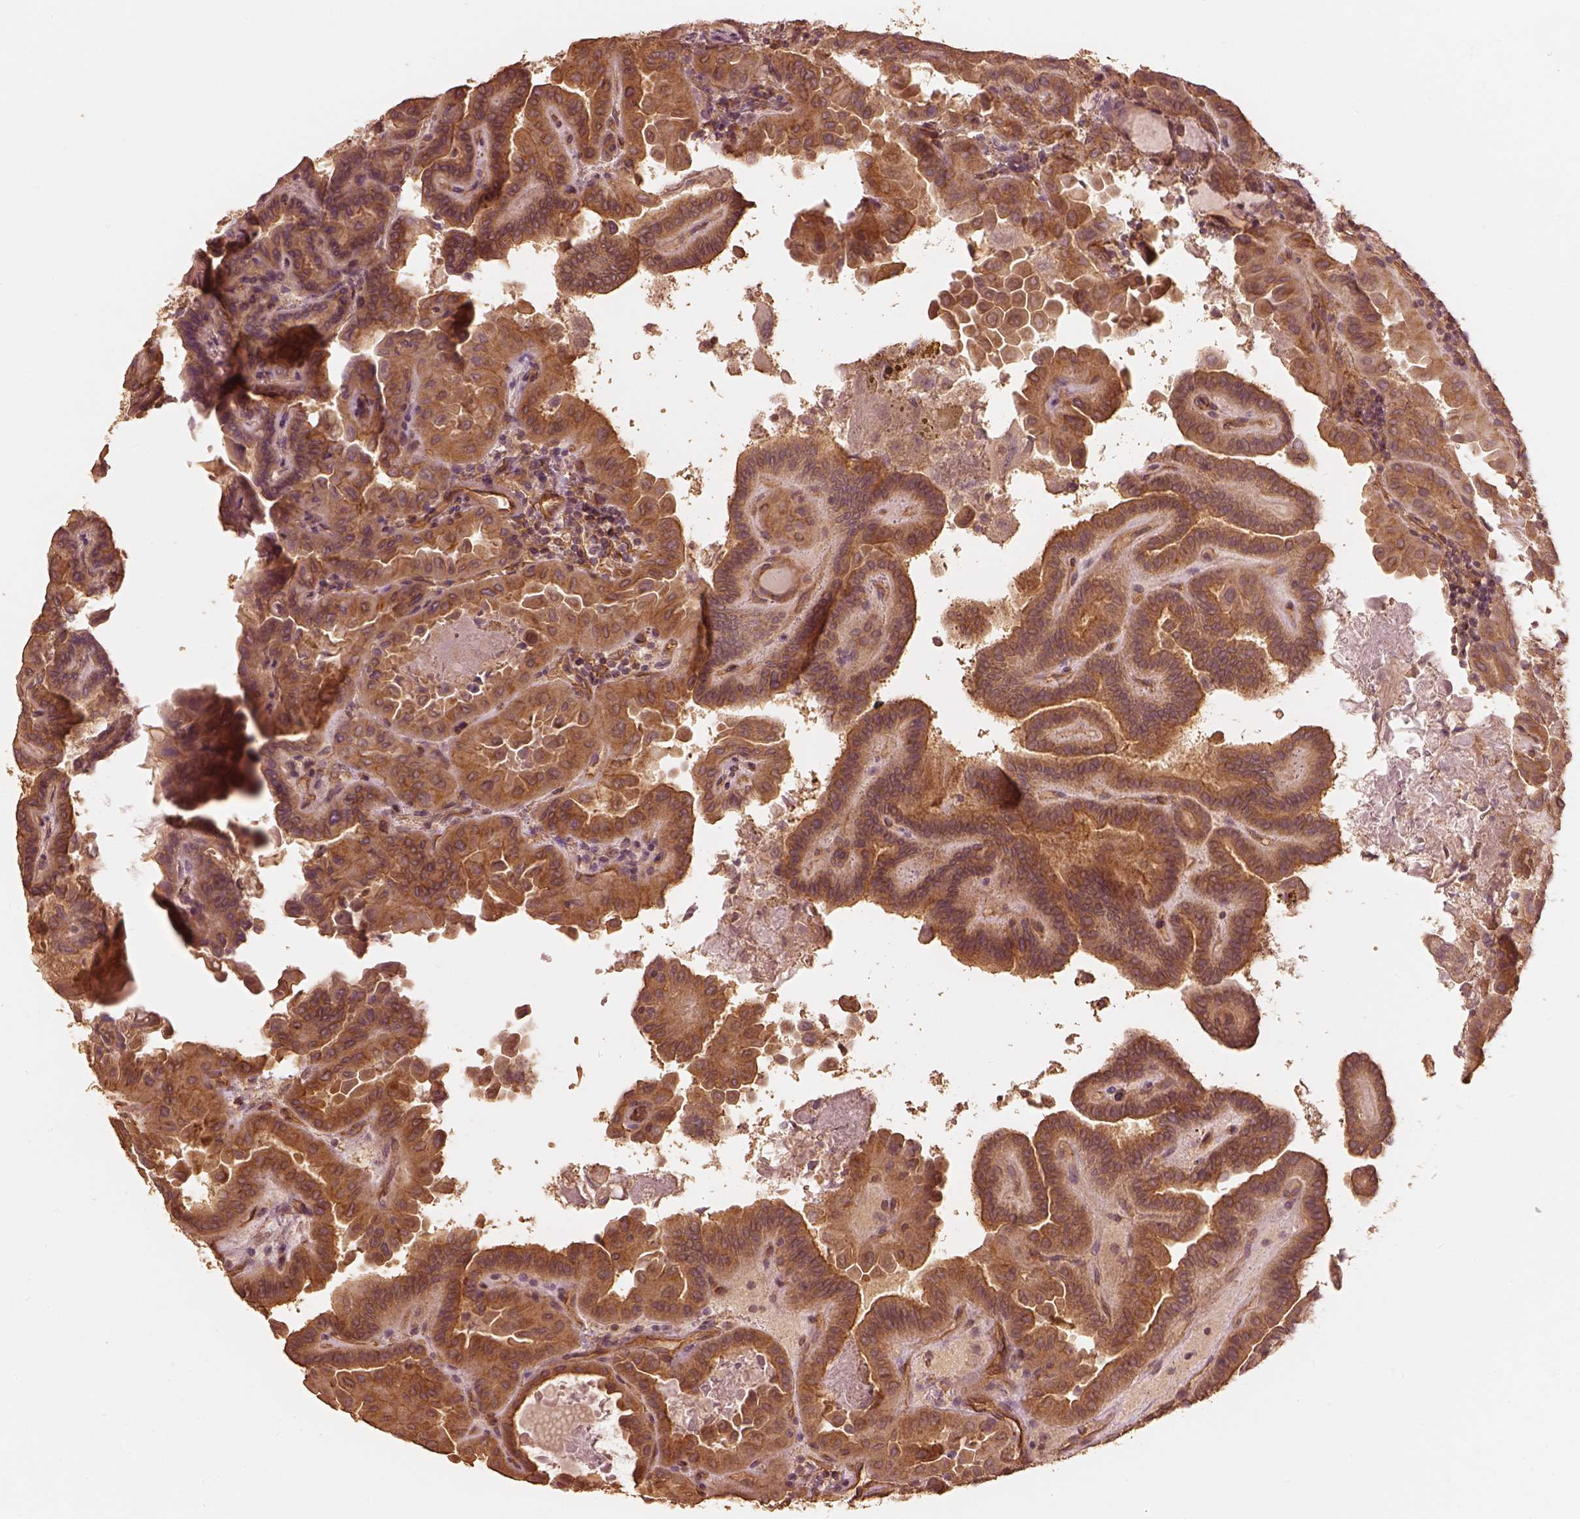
{"staining": {"intensity": "strong", "quantity": ">75%", "location": "cytoplasmic/membranous"}, "tissue": "thyroid cancer", "cell_type": "Tumor cells", "image_type": "cancer", "snomed": [{"axis": "morphology", "description": "Papillary adenocarcinoma, NOS"}, {"axis": "topography", "description": "Thyroid gland"}], "caption": "This micrograph shows thyroid cancer stained with immunohistochemistry to label a protein in brown. The cytoplasmic/membranous of tumor cells show strong positivity for the protein. Nuclei are counter-stained blue.", "gene": "WDR7", "patient": {"sex": "female", "age": 46}}